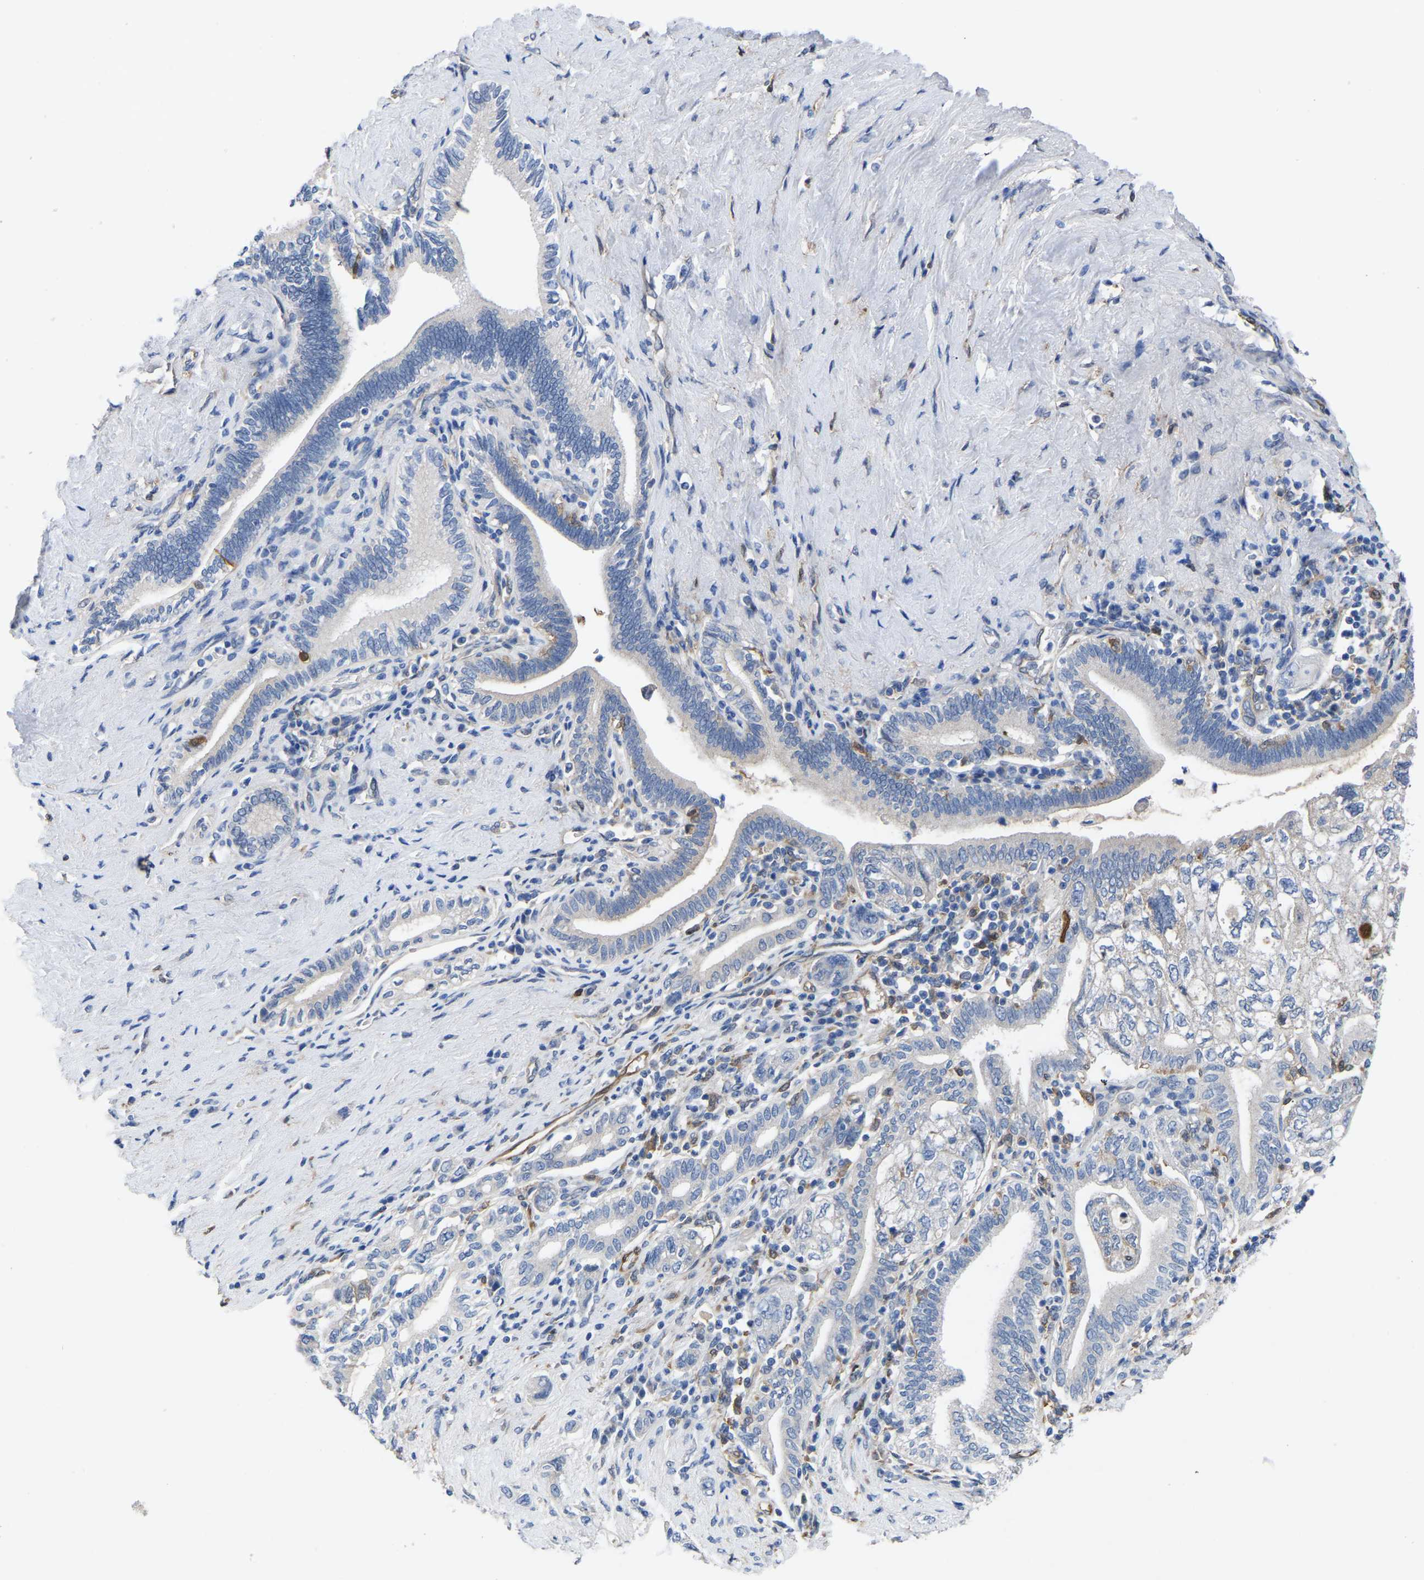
{"staining": {"intensity": "negative", "quantity": "none", "location": "none"}, "tissue": "pancreatic cancer", "cell_type": "Tumor cells", "image_type": "cancer", "snomed": [{"axis": "morphology", "description": "Adenocarcinoma, NOS"}, {"axis": "topography", "description": "Pancreas"}], "caption": "Immunohistochemistry (IHC) histopathology image of human pancreatic adenocarcinoma stained for a protein (brown), which reveals no staining in tumor cells. (DAB (3,3'-diaminobenzidine) IHC, high magnification).", "gene": "ATG2B", "patient": {"sex": "female", "age": 73}}